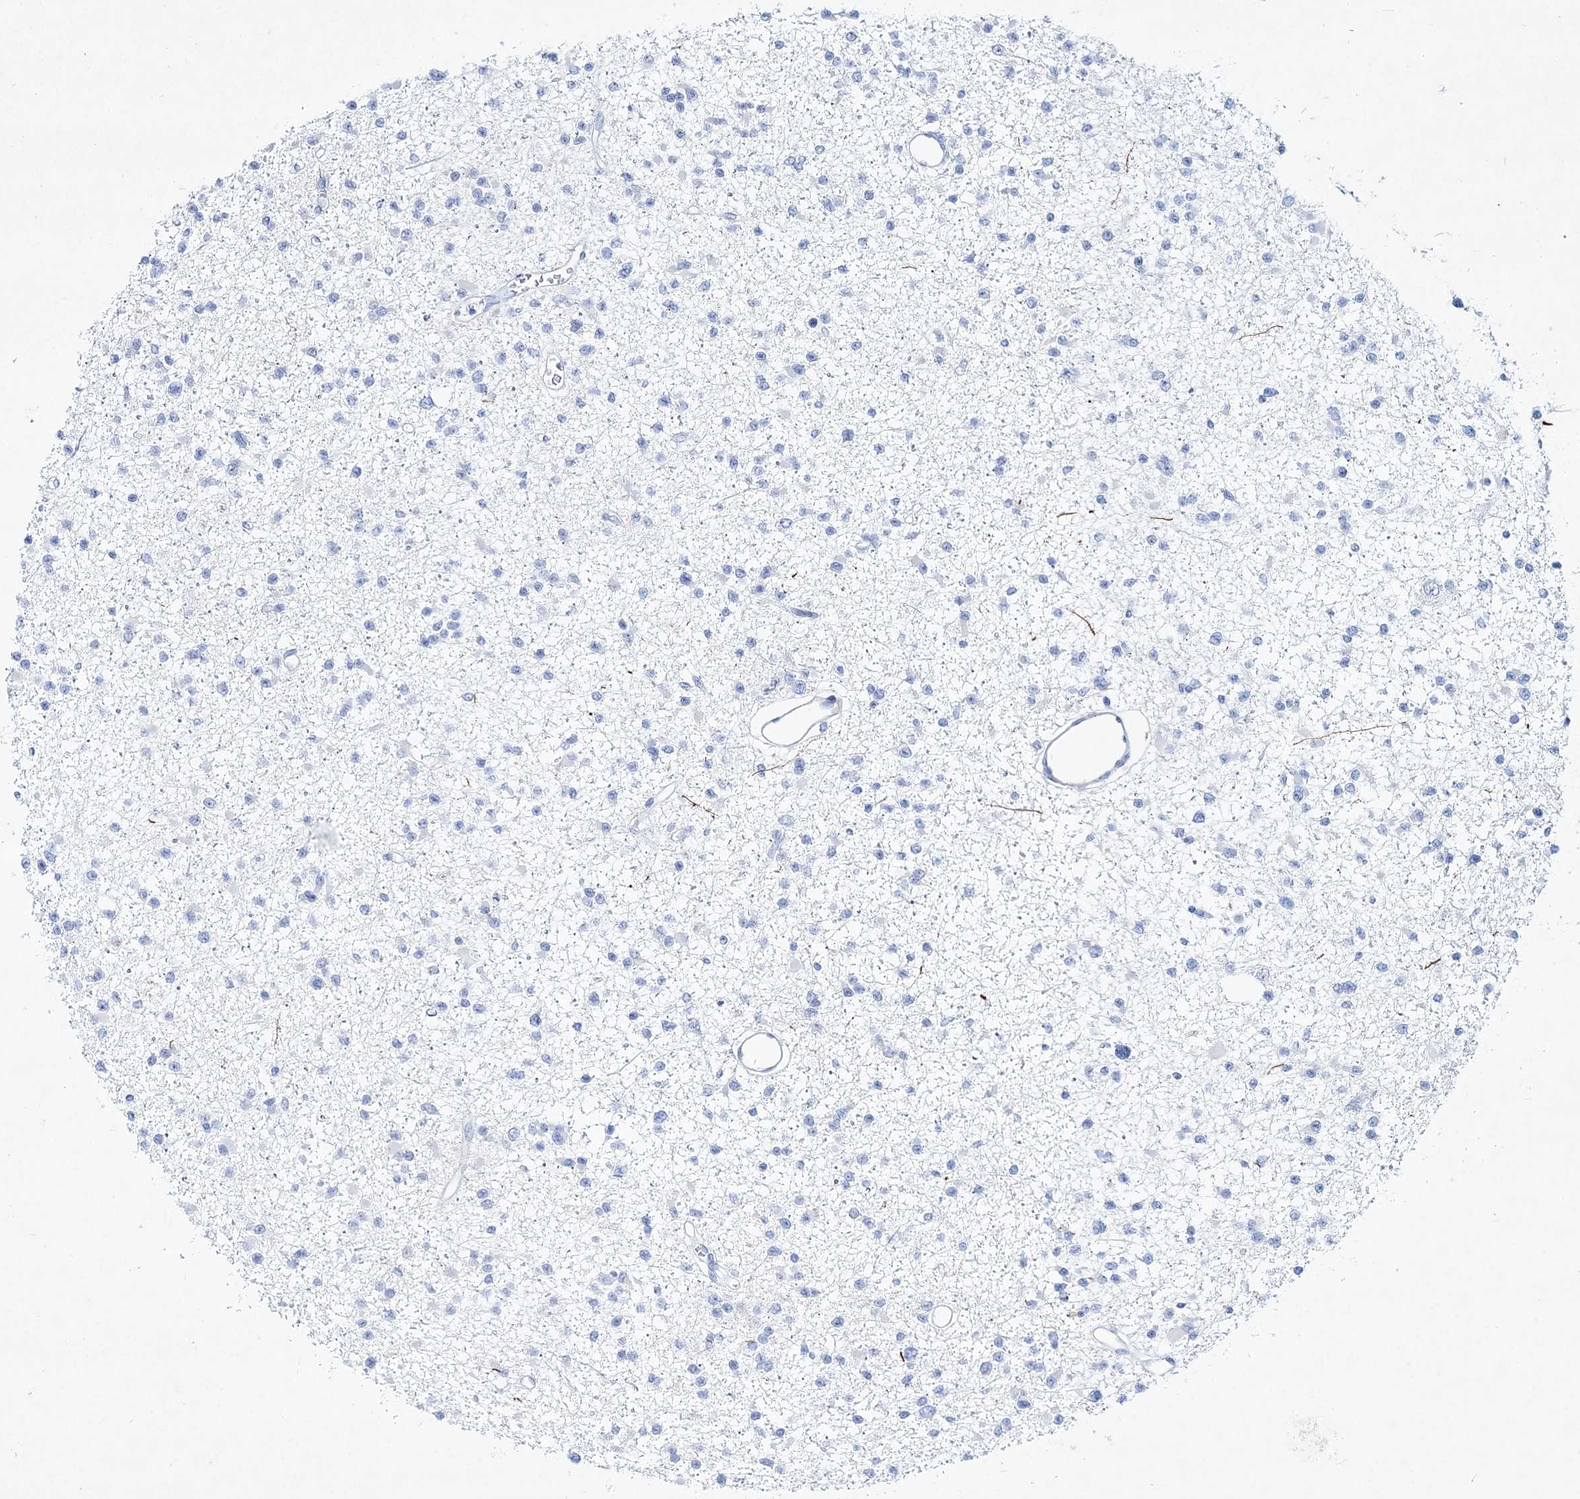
{"staining": {"intensity": "negative", "quantity": "none", "location": "none"}, "tissue": "glioma", "cell_type": "Tumor cells", "image_type": "cancer", "snomed": [{"axis": "morphology", "description": "Glioma, malignant, Low grade"}, {"axis": "topography", "description": "Brain"}], "caption": "Immunohistochemistry image of malignant glioma (low-grade) stained for a protein (brown), which reveals no staining in tumor cells. The staining is performed using DAB brown chromogen with nuclei counter-stained in using hematoxylin.", "gene": "SPINK7", "patient": {"sex": "female", "age": 22}}